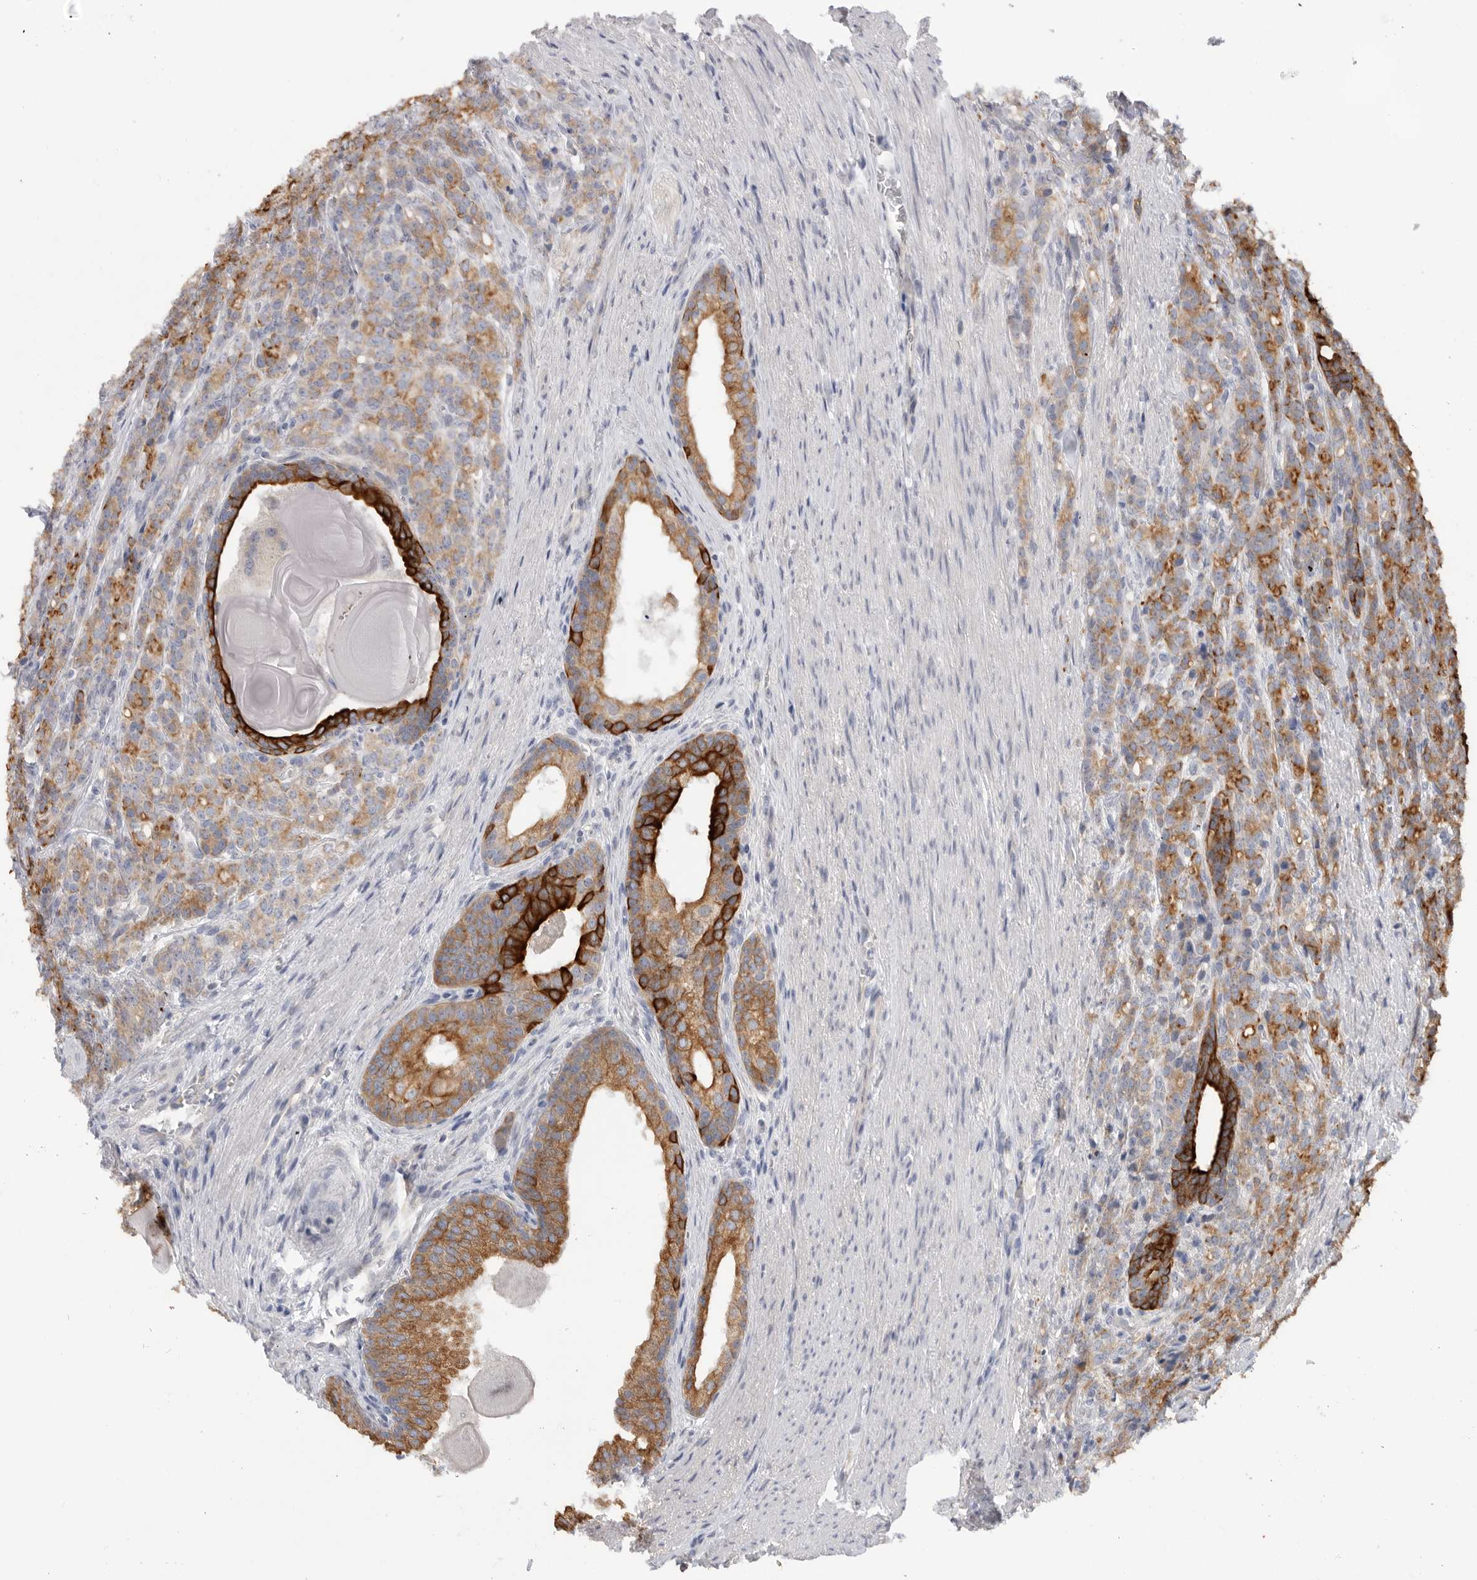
{"staining": {"intensity": "moderate", "quantity": ">75%", "location": "cytoplasmic/membranous"}, "tissue": "prostate cancer", "cell_type": "Tumor cells", "image_type": "cancer", "snomed": [{"axis": "morphology", "description": "Adenocarcinoma, High grade"}, {"axis": "topography", "description": "Prostate"}], "caption": "This photomicrograph exhibits high-grade adenocarcinoma (prostate) stained with immunohistochemistry (IHC) to label a protein in brown. The cytoplasmic/membranous of tumor cells show moderate positivity for the protein. Nuclei are counter-stained blue.", "gene": "MTFR1L", "patient": {"sex": "male", "age": 62}}